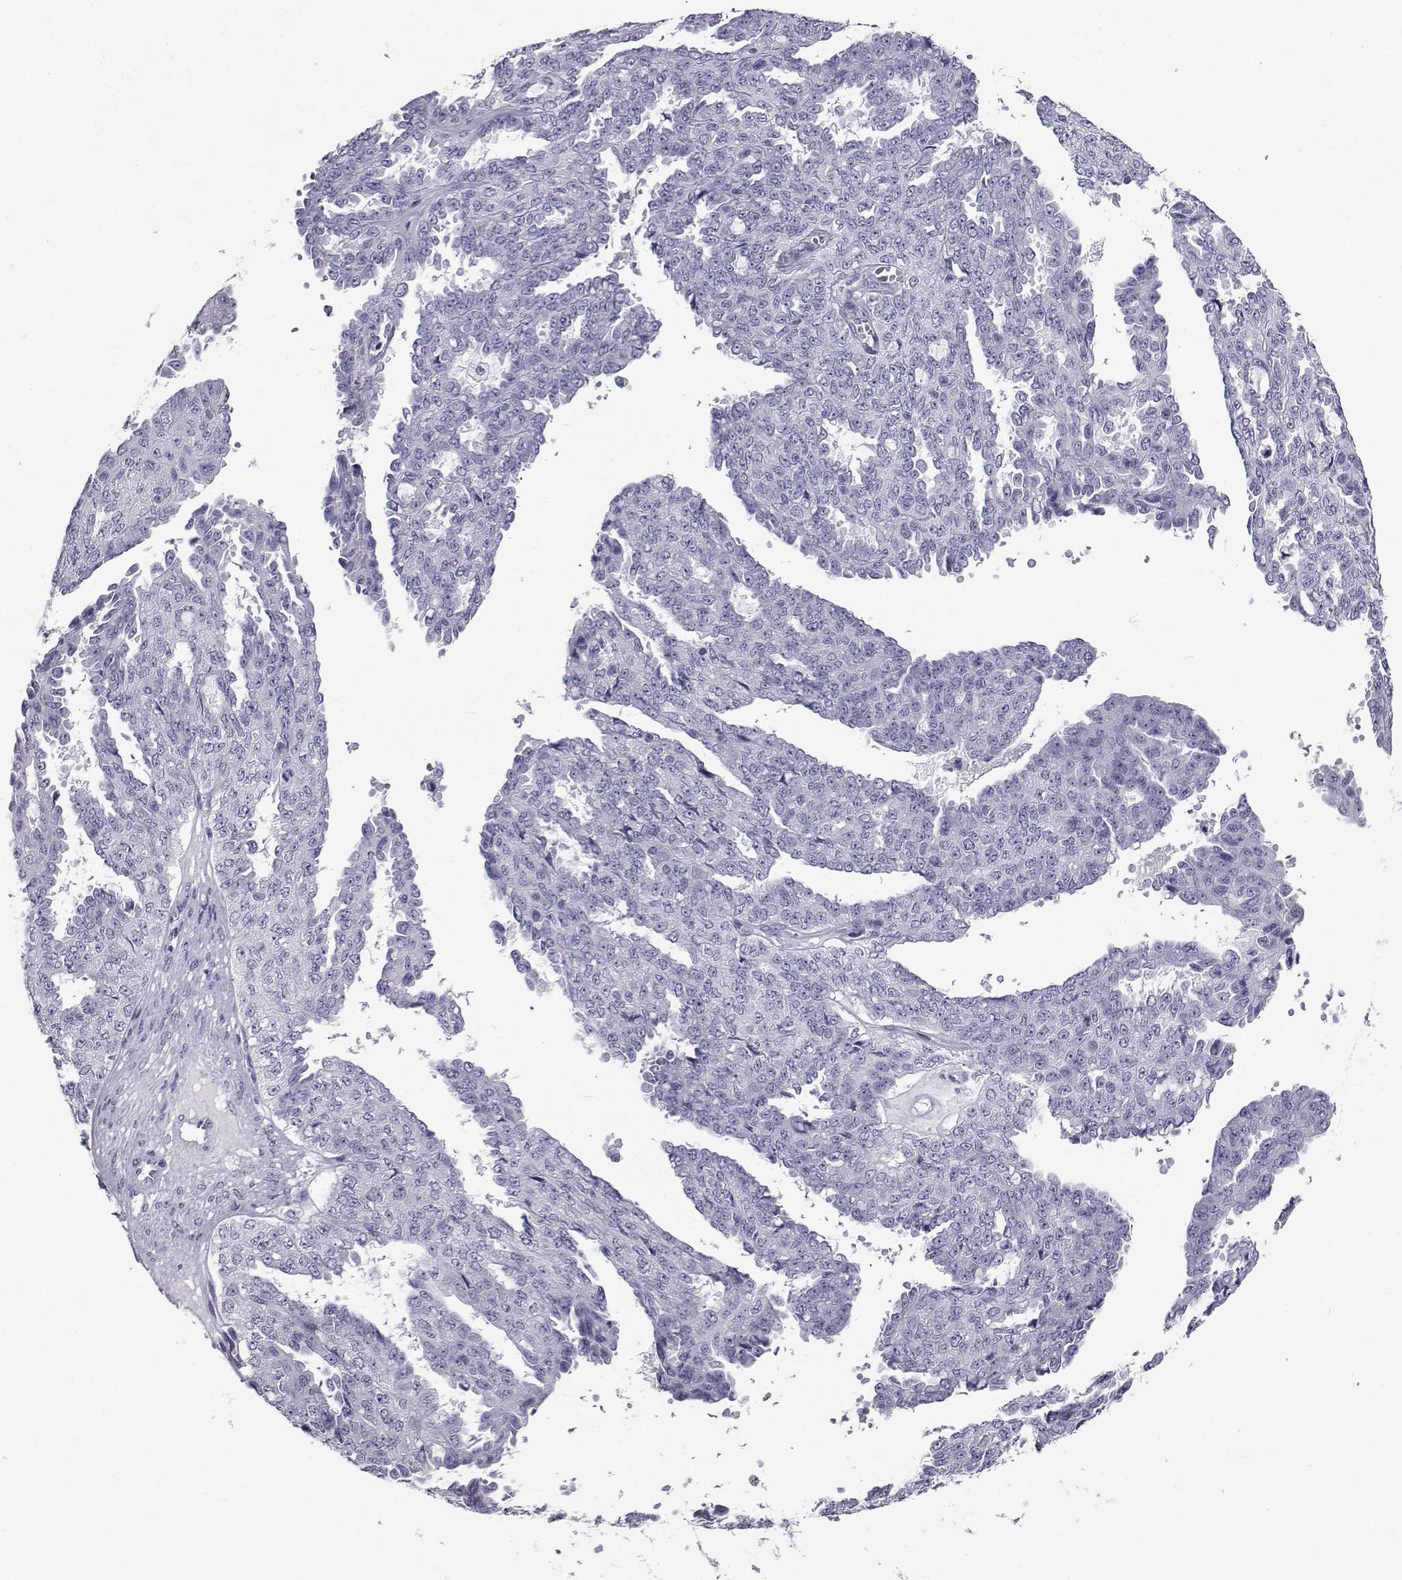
{"staining": {"intensity": "negative", "quantity": "none", "location": "none"}, "tissue": "ovarian cancer", "cell_type": "Tumor cells", "image_type": "cancer", "snomed": [{"axis": "morphology", "description": "Cystadenocarcinoma, serous, NOS"}, {"axis": "topography", "description": "Ovary"}], "caption": "Tumor cells are negative for brown protein staining in serous cystadenocarcinoma (ovarian).", "gene": "PCSK1N", "patient": {"sex": "female", "age": 71}}